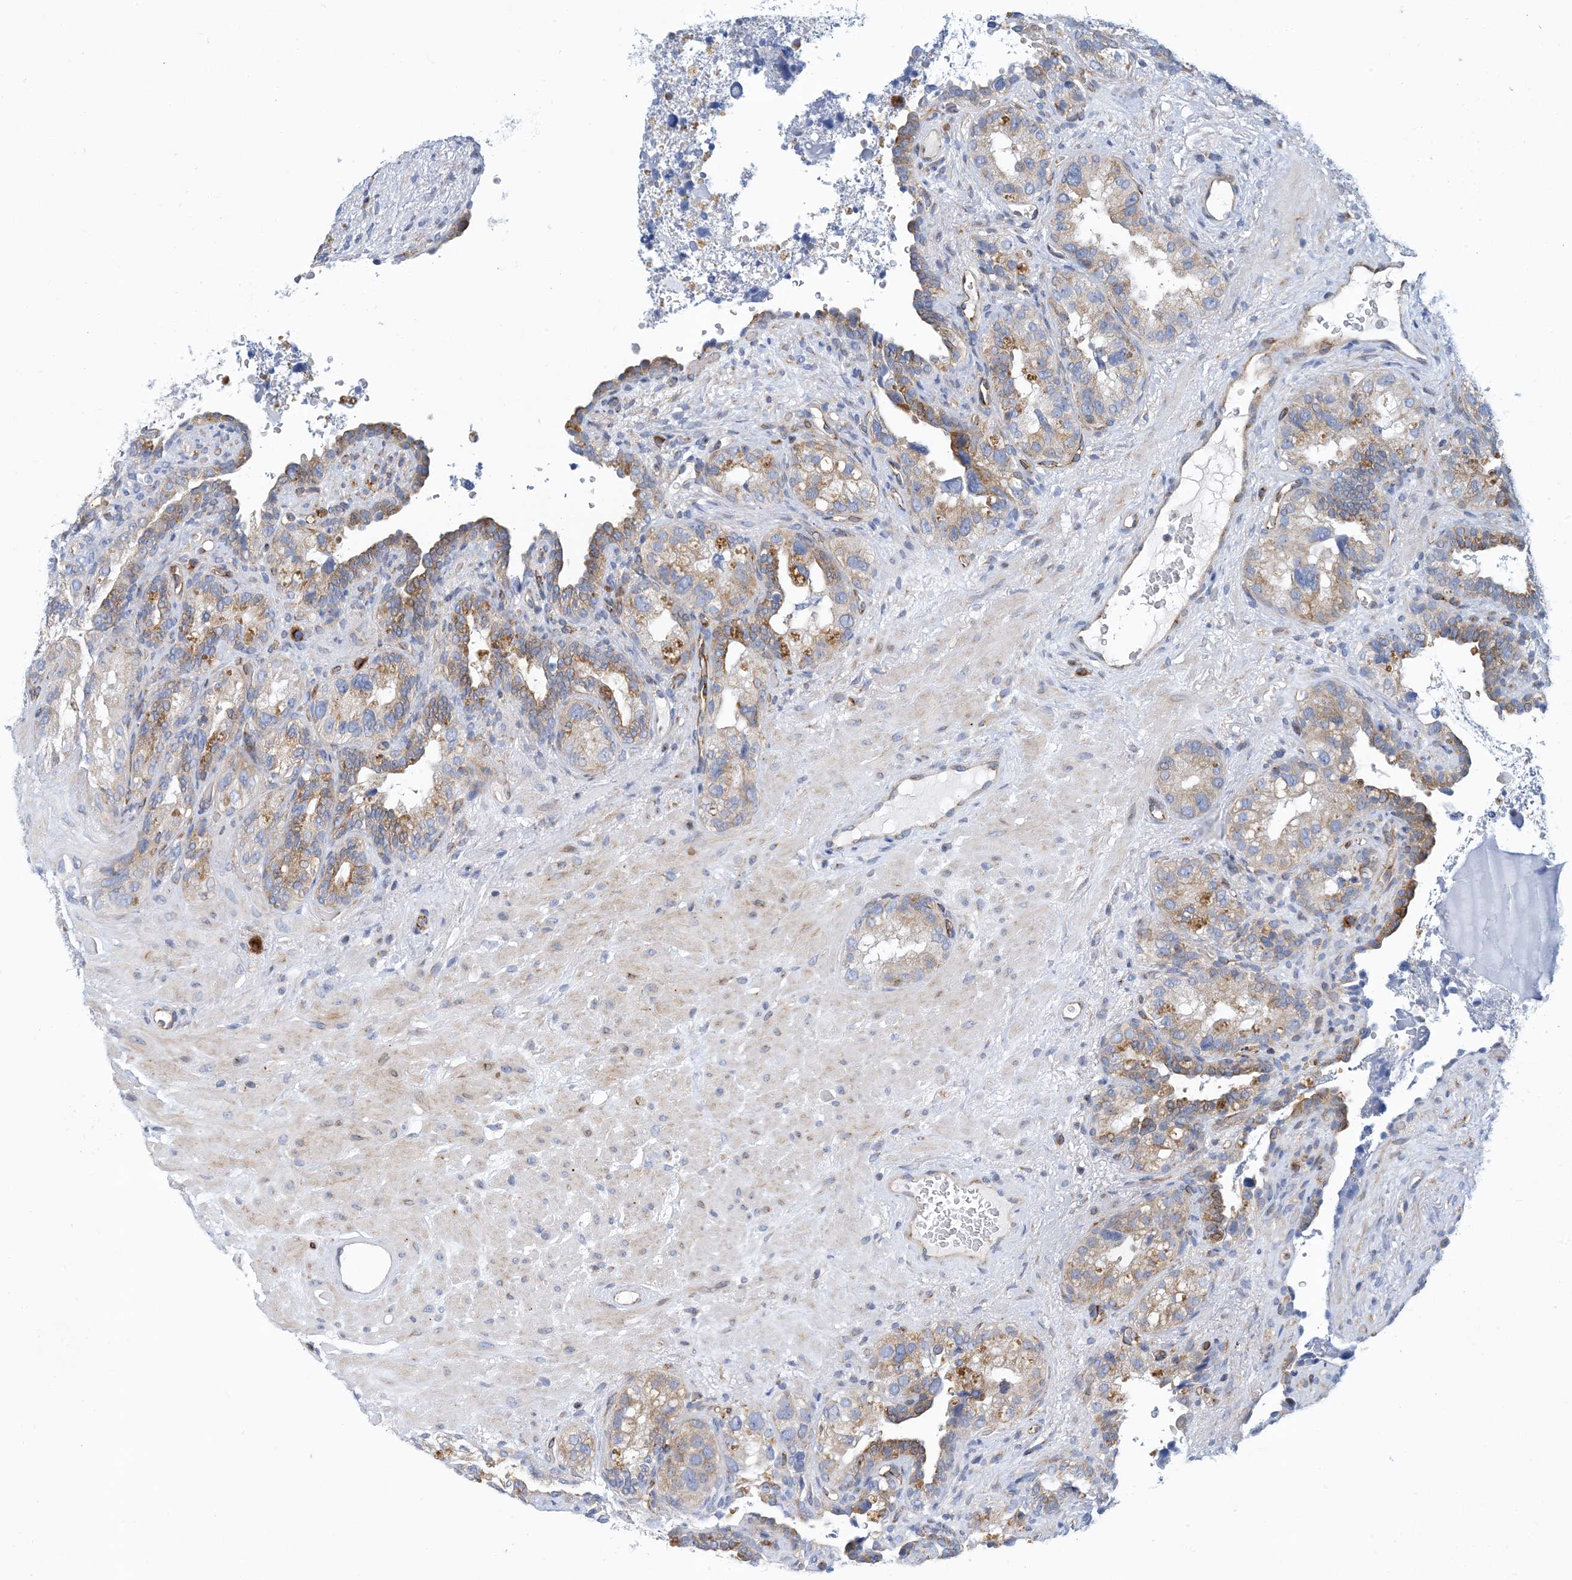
{"staining": {"intensity": "moderate", "quantity": "25%-75%", "location": "cytoplasmic/membranous"}, "tissue": "seminal vesicle", "cell_type": "Glandular cells", "image_type": "normal", "snomed": [{"axis": "morphology", "description": "Normal tissue, NOS"}, {"axis": "topography", "description": "Seminal veicle"}, {"axis": "topography", "description": "Peripheral nerve tissue"}], "caption": "Immunohistochemical staining of benign human seminal vesicle shows moderate cytoplasmic/membranous protein expression in approximately 25%-75% of glandular cells. (DAB (3,3'-diaminobenzidine) IHC with brightfield microscopy, high magnification).", "gene": "PCDHA2", "patient": {"sex": "male", "age": 67}}